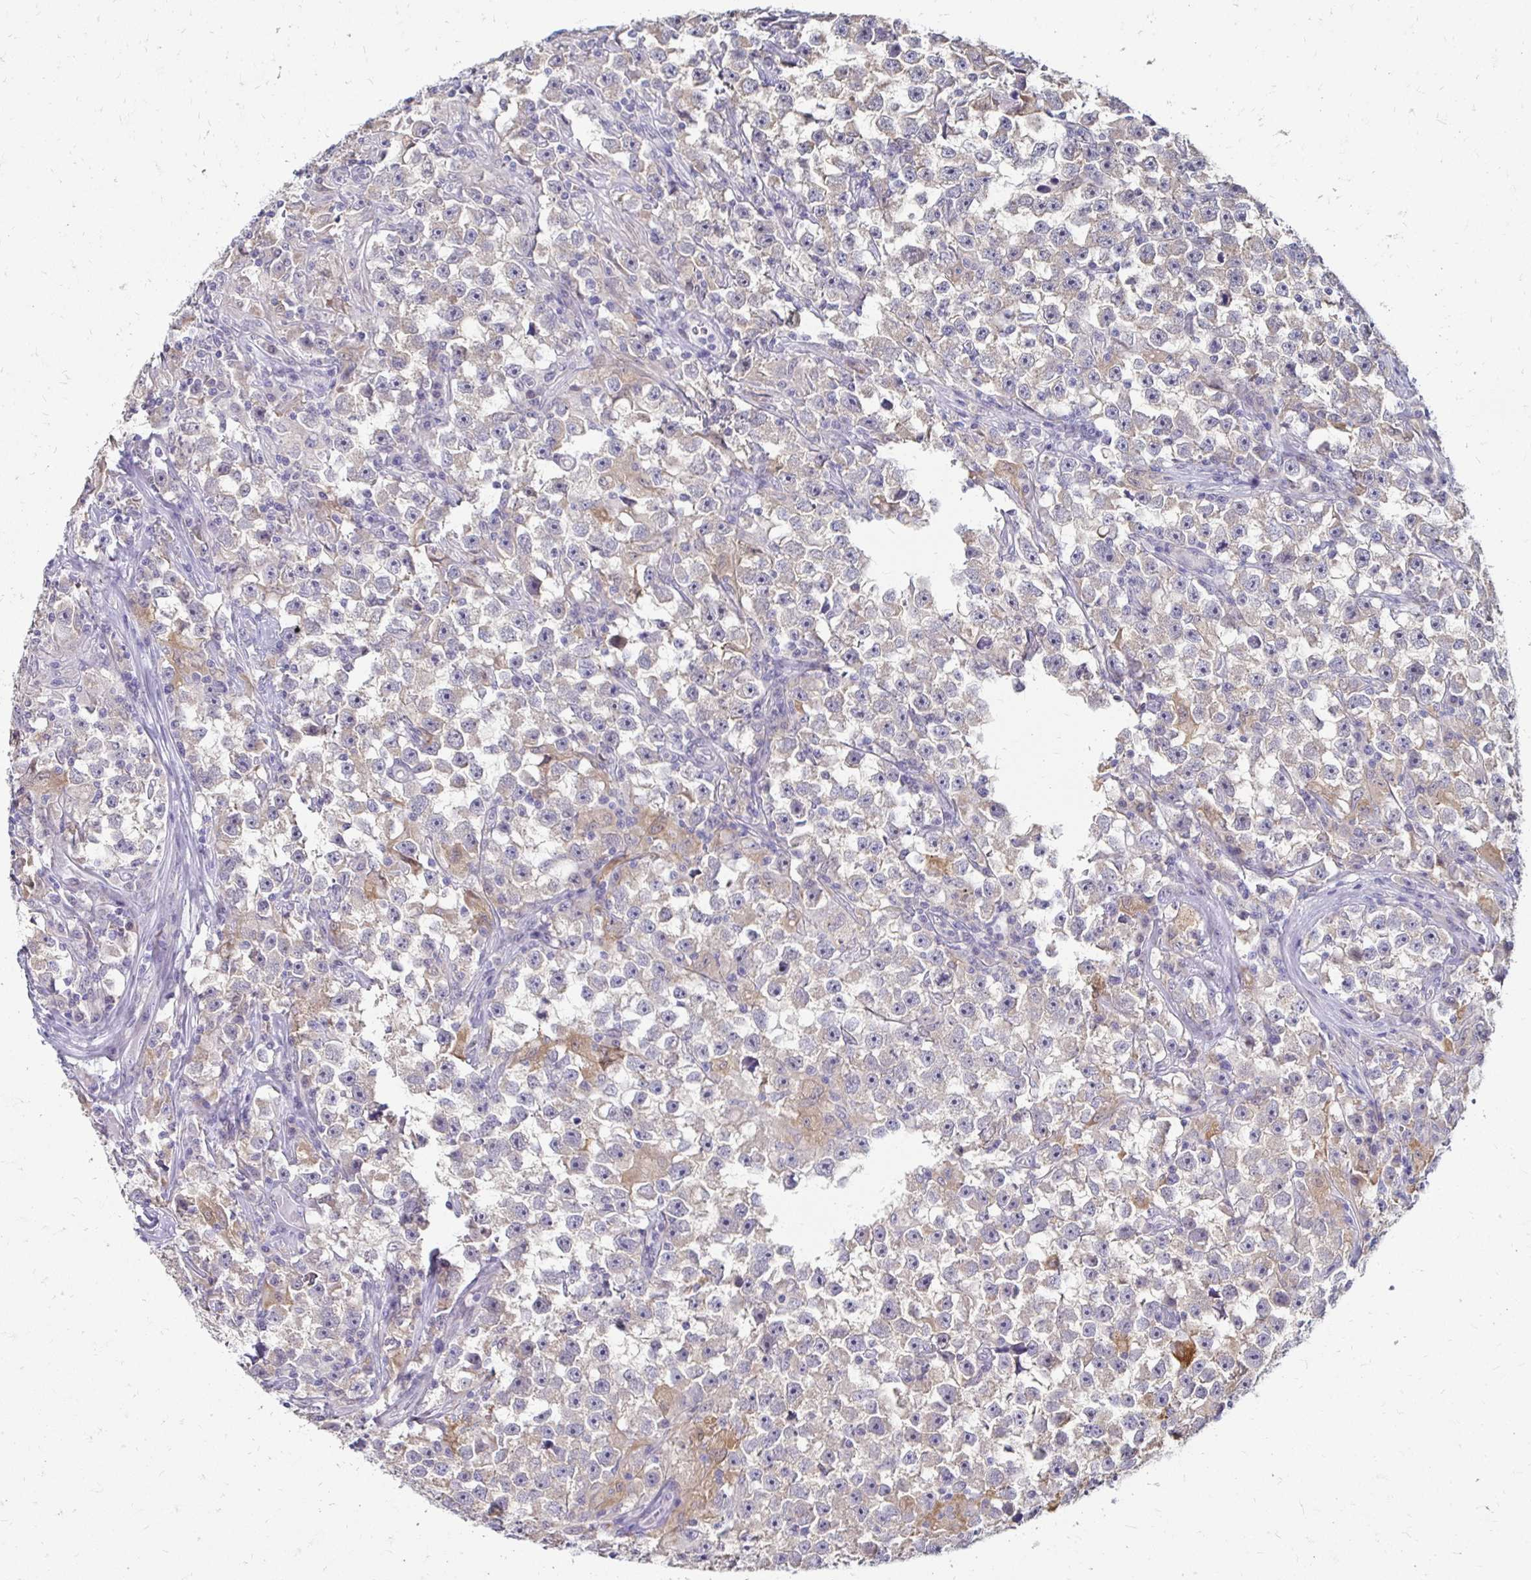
{"staining": {"intensity": "negative", "quantity": "none", "location": "none"}, "tissue": "testis cancer", "cell_type": "Tumor cells", "image_type": "cancer", "snomed": [{"axis": "morphology", "description": "Seminoma, NOS"}, {"axis": "topography", "description": "Testis"}], "caption": "An immunohistochemistry (IHC) photomicrograph of testis cancer is shown. There is no staining in tumor cells of testis cancer.", "gene": "PADI2", "patient": {"sex": "male", "age": 33}}